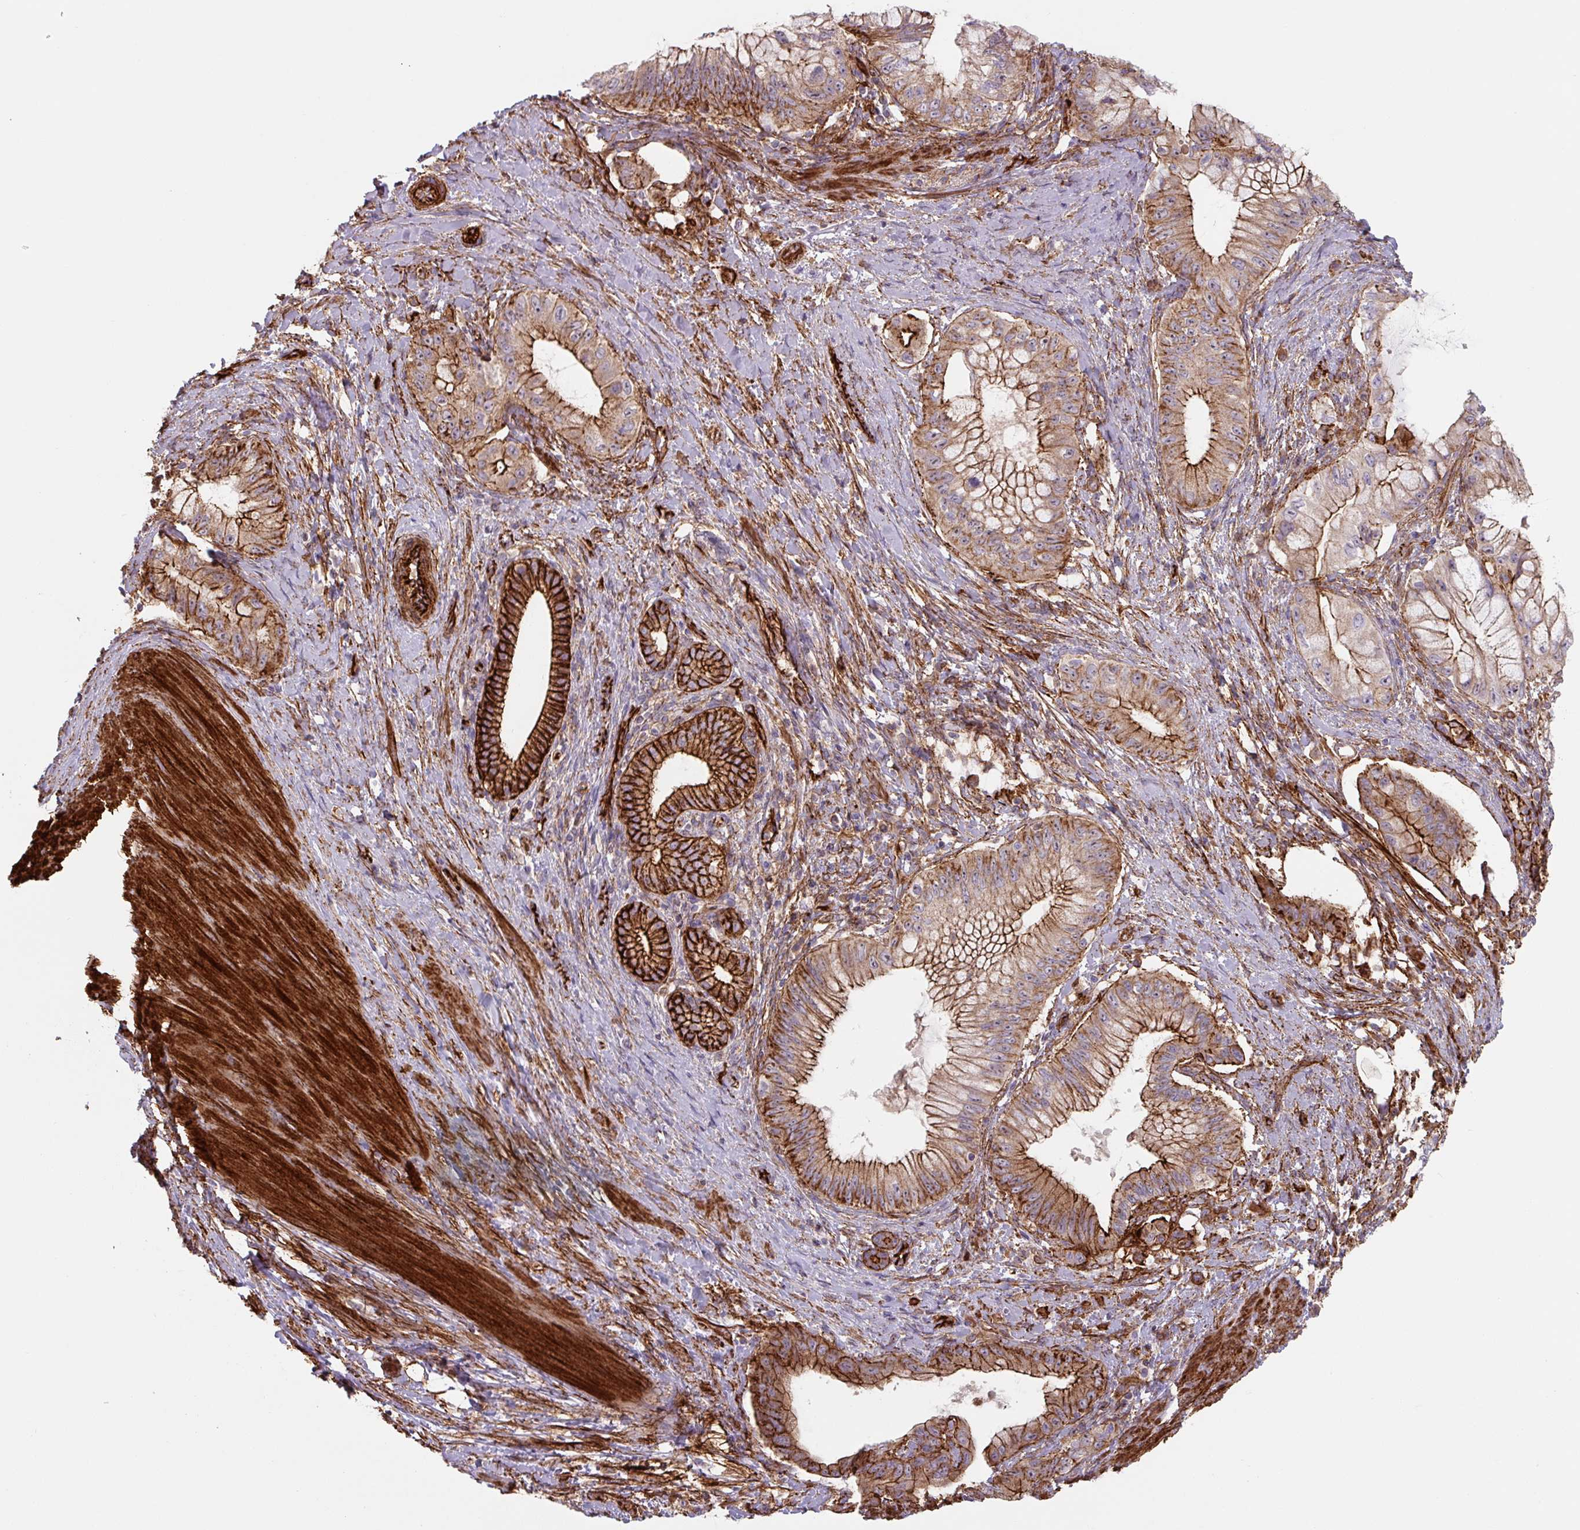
{"staining": {"intensity": "strong", "quantity": "25%-75%", "location": "cytoplasmic/membranous"}, "tissue": "pancreatic cancer", "cell_type": "Tumor cells", "image_type": "cancer", "snomed": [{"axis": "morphology", "description": "Adenocarcinoma, NOS"}, {"axis": "topography", "description": "Pancreas"}], "caption": "Pancreatic cancer (adenocarcinoma) stained with a brown dye exhibits strong cytoplasmic/membranous positive positivity in about 25%-75% of tumor cells.", "gene": "DHFR2", "patient": {"sex": "male", "age": 48}}